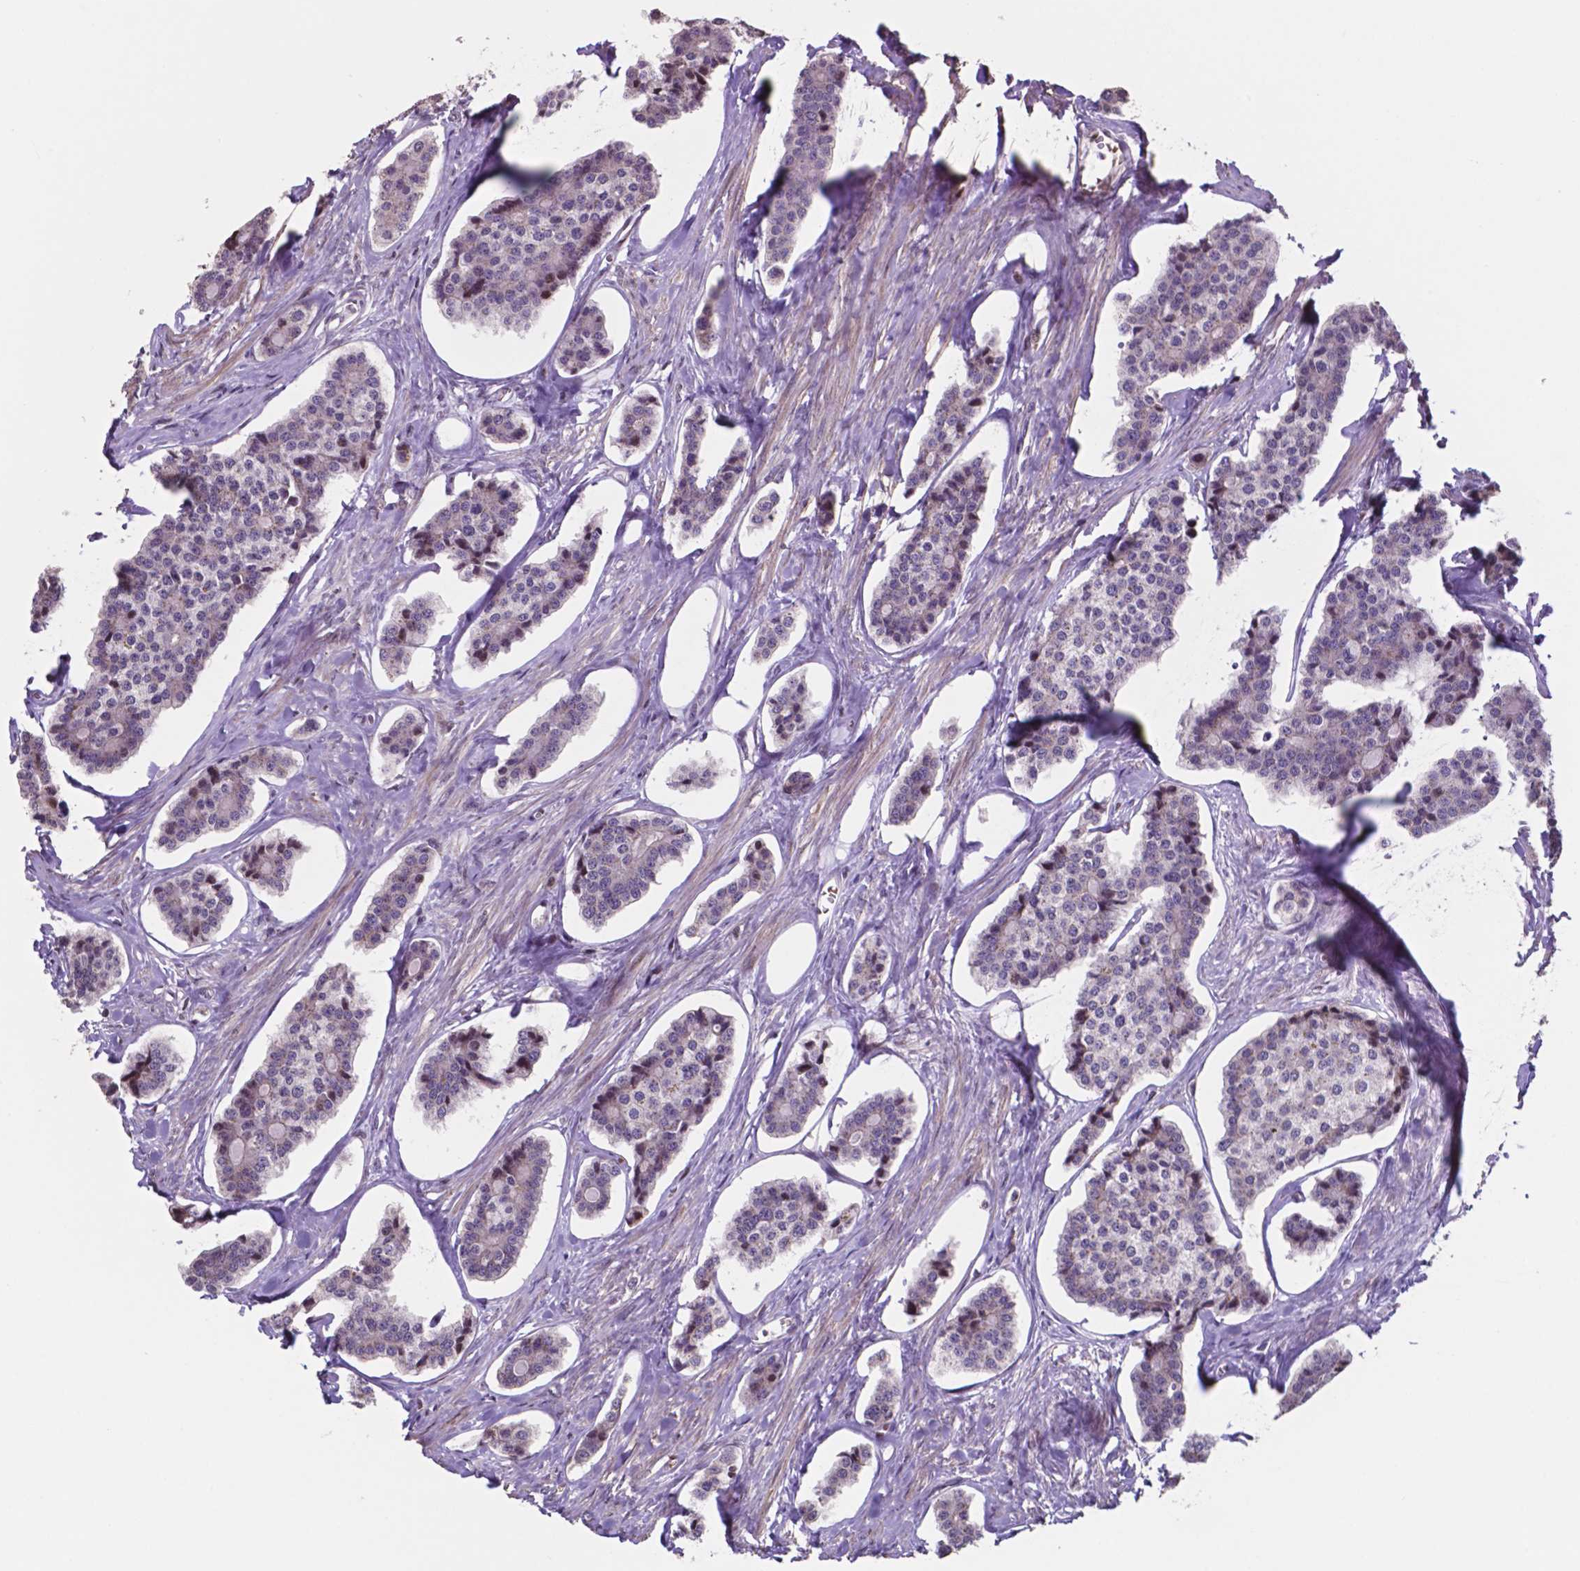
{"staining": {"intensity": "negative", "quantity": "none", "location": "none"}, "tissue": "carcinoid", "cell_type": "Tumor cells", "image_type": "cancer", "snomed": [{"axis": "morphology", "description": "Carcinoid, malignant, NOS"}, {"axis": "topography", "description": "Small intestine"}], "caption": "Immunohistochemistry (IHC) image of neoplastic tissue: malignant carcinoid stained with DAB (3,3'-diaminobenzidine) displays no significant protein expression in tumor cells.", "gene": "MLC1", "patient": {"sex": "female", "age": 65}}